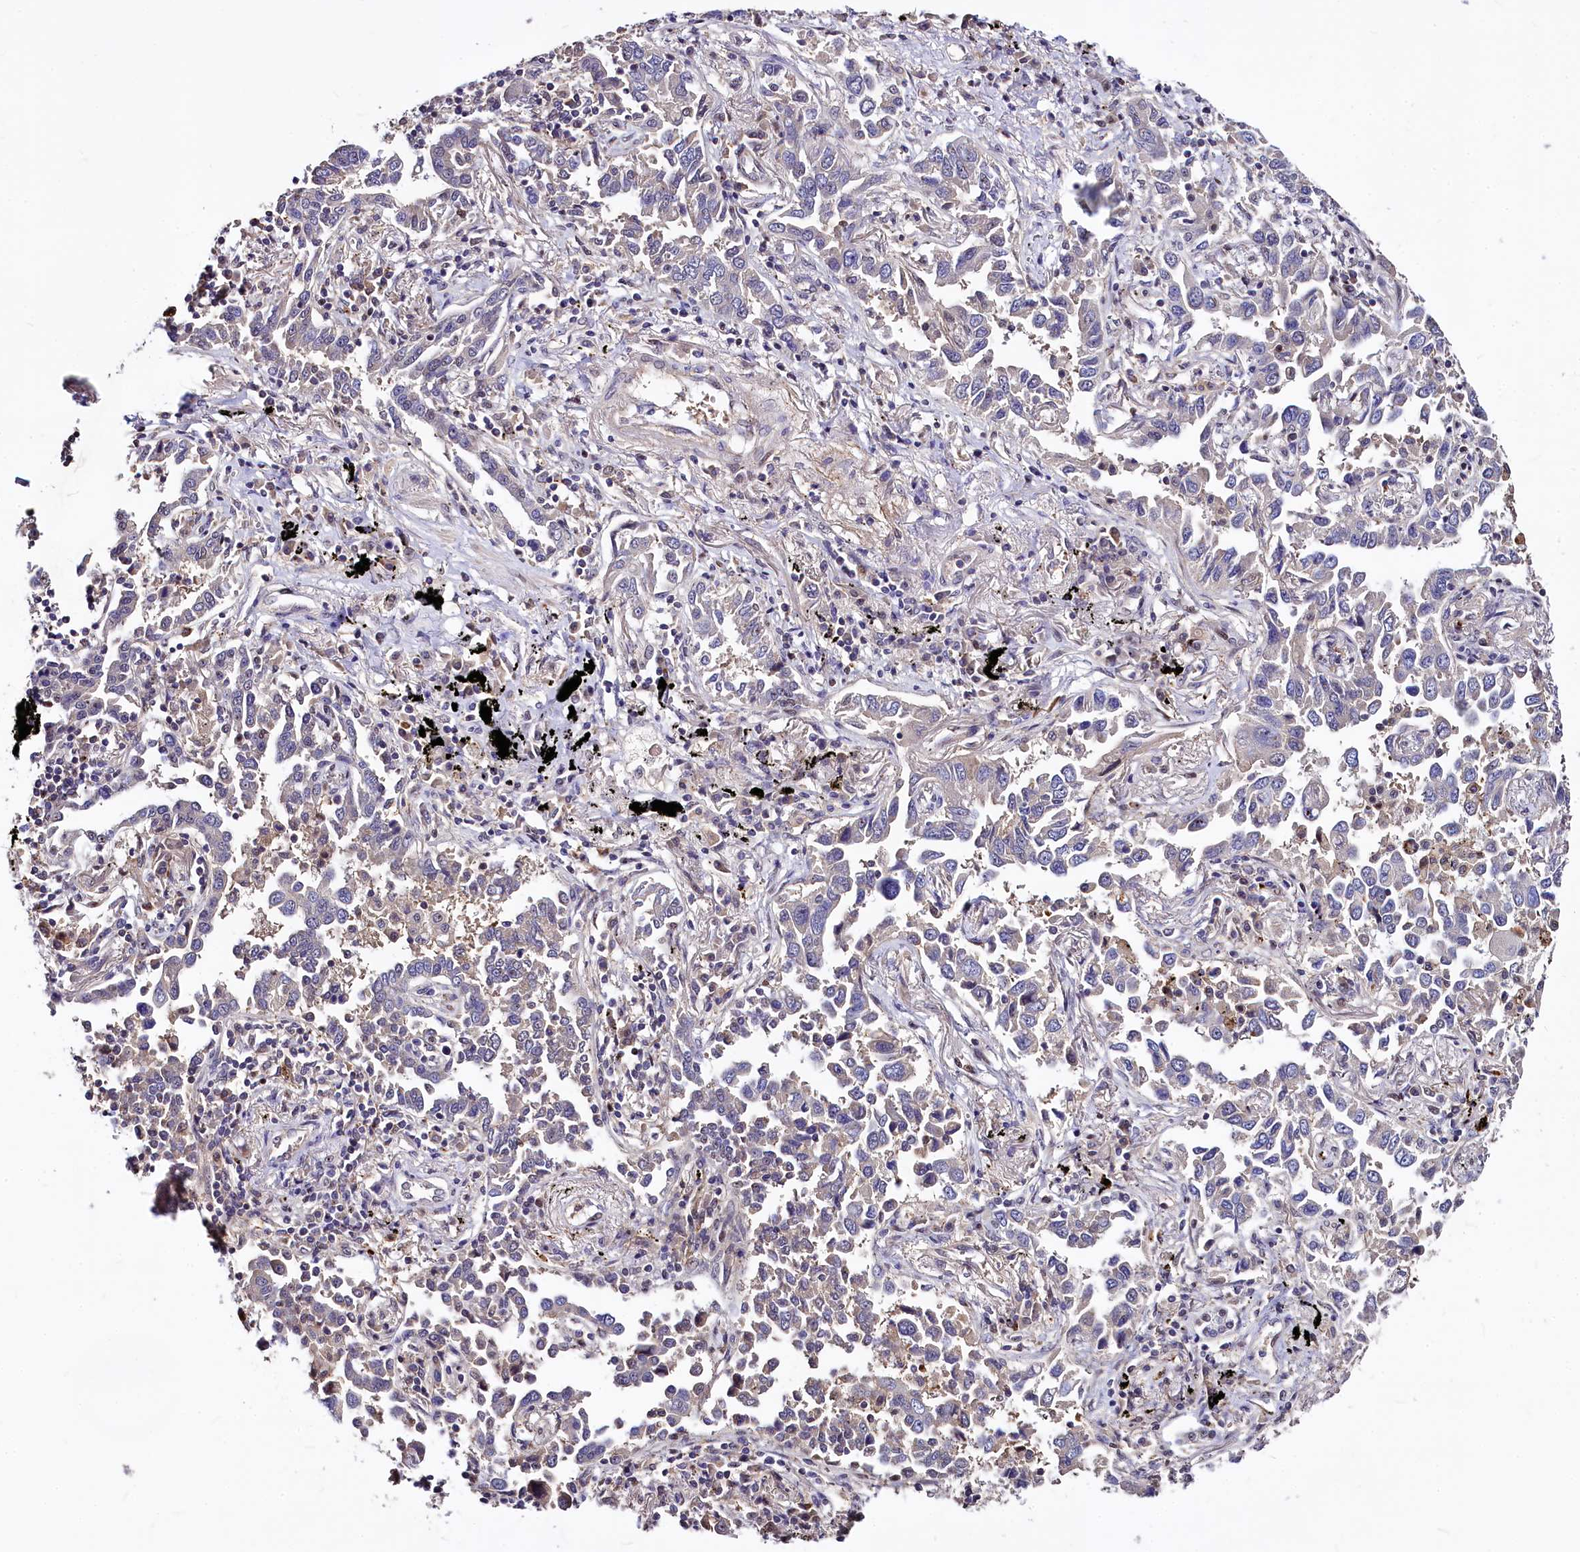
{"staining": {"intensity": "negative", "quantity": "none", "location": "none"}, "tissue": "lung cancer", "cell_type": "Tumor cells", "image_type": "cancer", "snomed": [{"axis": "morphology", "description": "Adenocarcinoma, NOS"}, {"axis": "topography", "description": "Lung"}], "caption": "Tumor cells show no significant protein staining in adenocarcinoma (lung). The staining is performed using DAB (3,3'-diaminobenzidine) brown chromogen with nuclei counter-stained in using hematoxylin.", "gene": "ATG101", "patient": {"sex": "male", "age": 67}}